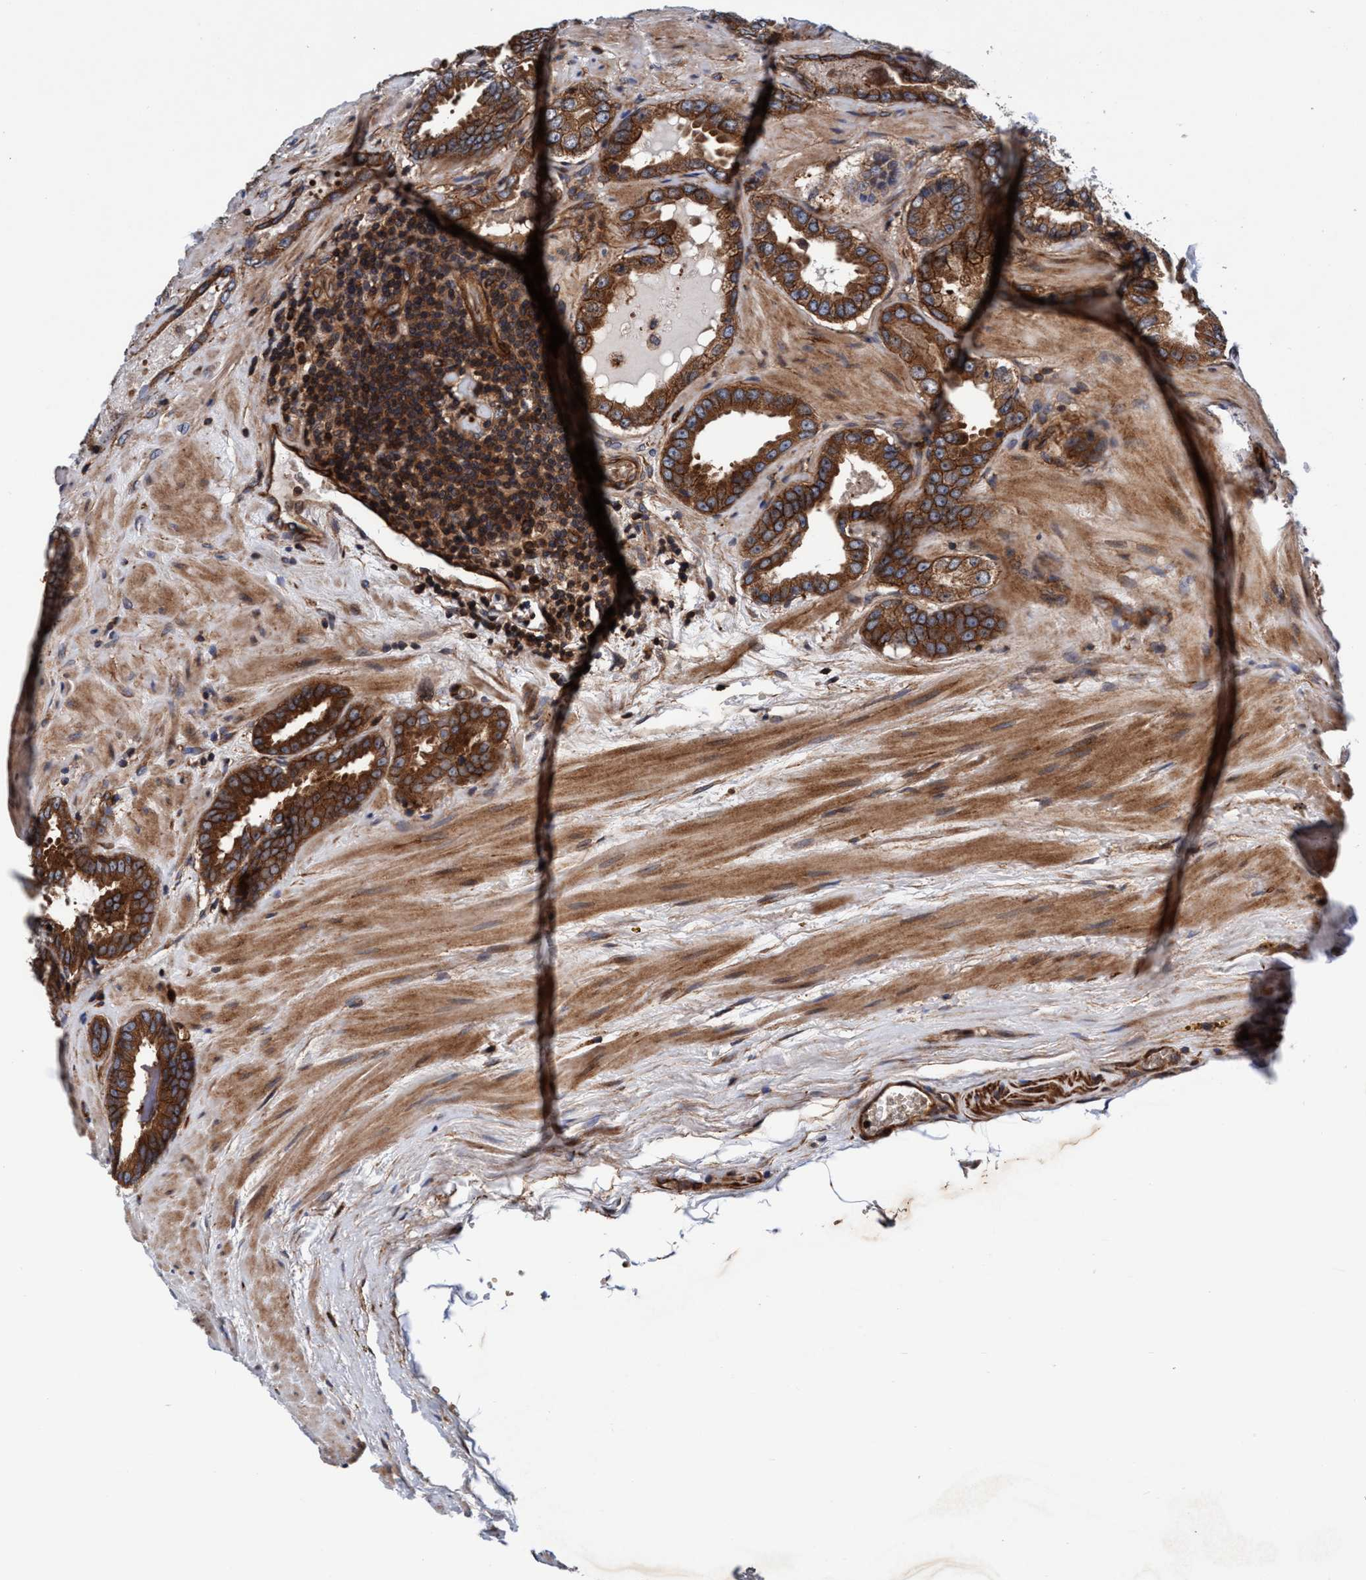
{"staining": {"intensity": "strong", "quantity": ">75%", "location": "cytoplasmic/membranous"}, "tissue": "prostate cancer", "cell_type": "Tumor cells", "image_type": "cancer", "snomed": [{"axis": "morphology", "description": "Adenocarcinoma, Low grade"}, {"axis": "topography", "description": "Prostate"}], "caption": "An image showing strong cytoplasmic/membranous staining in approximately >75% of tumor cells in prostate cancer (adenocarcinoma (low-grade)), as visualized by brown immunohistochemical staining.", "gene": "MCM3AP", "patient": {"sex": "male", "age": 51}}